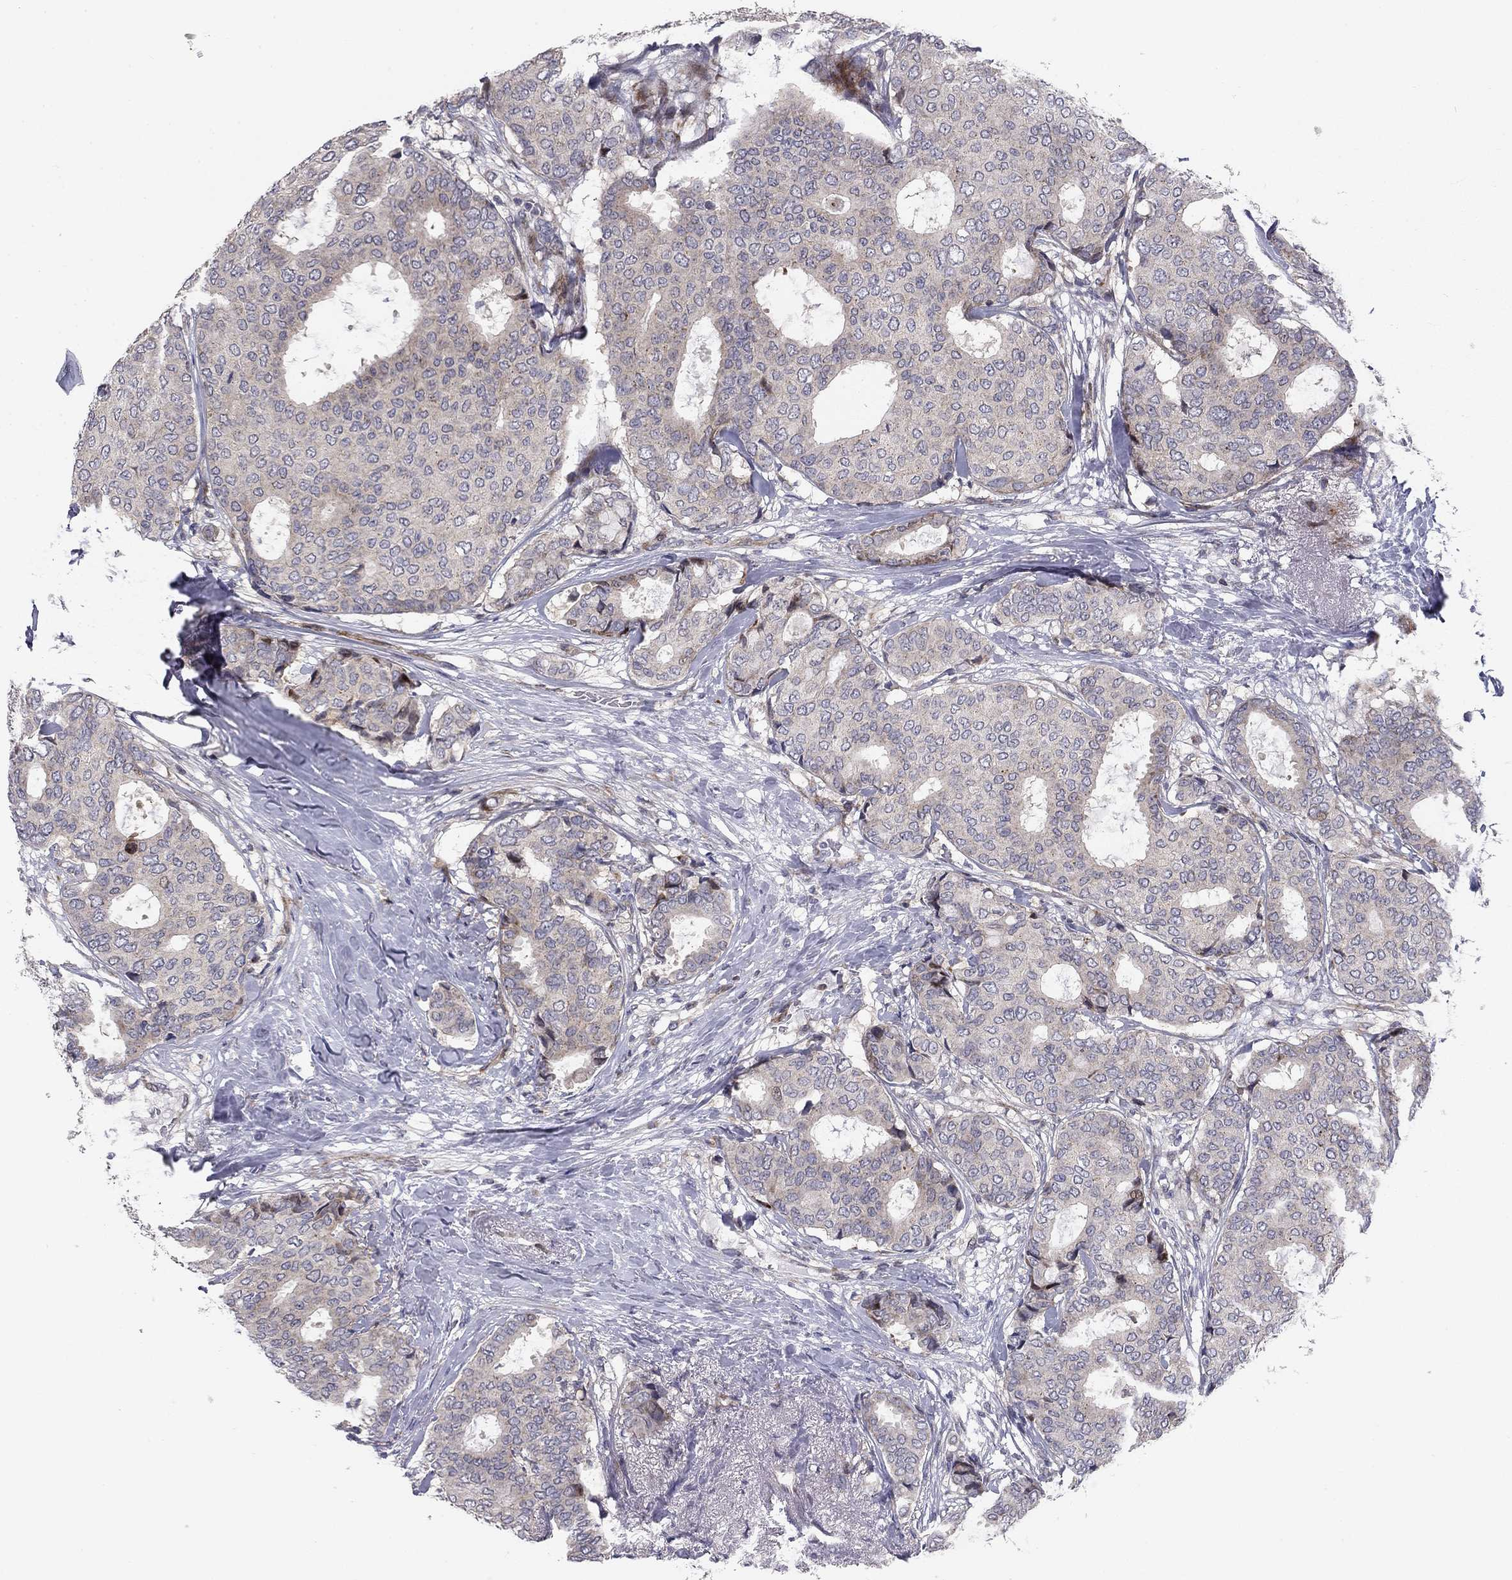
{"staining": {"intensity": "negative", "quantity": "none", "location": "none"}, "tissue": "breast cancer", "cell_type": "Tumor cells", "image_type": "cancer", "snomed": [{"axis": "morphology", "description": "Duct carcinoma"}, {"axis": "topography", "description": "Breast"}], "caption": "An IHC photomicrograph of breast invasive ductal carcinoma is shown. There is no staining in tumor cells of breast invasive ductal carcinoma.", "gene": "MIOS", "patient": {"sex": "female", "age": 75}}